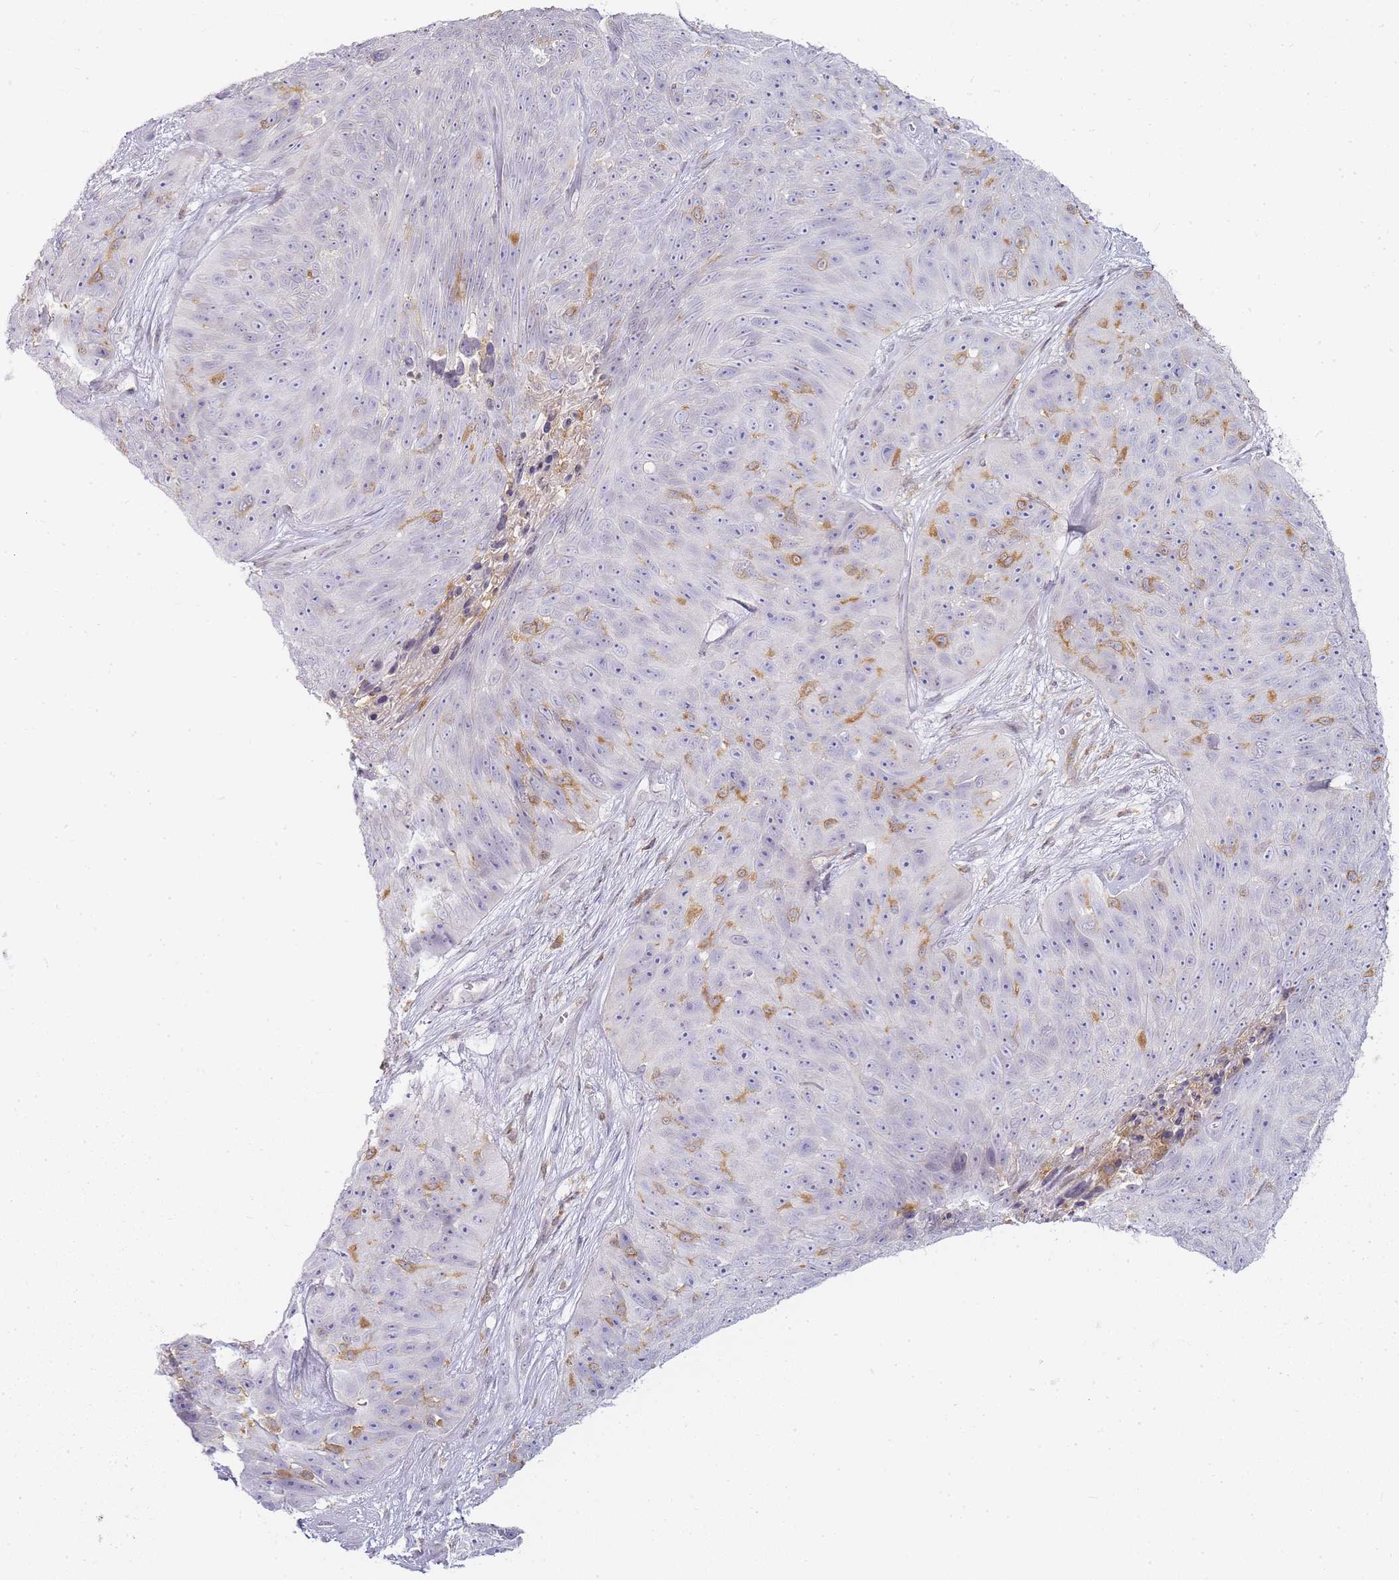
{"staining": {"intensity": "negative", "quantity": "none", "location": "none"}, "tissue": "skin cancer", "cell_type": "Tumor cells", "image_type": "cancer", "snomed": [{"axis": "morphology", "description": "Squamous cell carcinoma, NOS"}, {"axis": "topography", "description": "Skin"}], "caption": "Tumor cells are negative for protein expression in human squamous cell carcinoma (skin).", "gene": "JAKMIP1", "patient": {"sex": "female", "age": 87}}